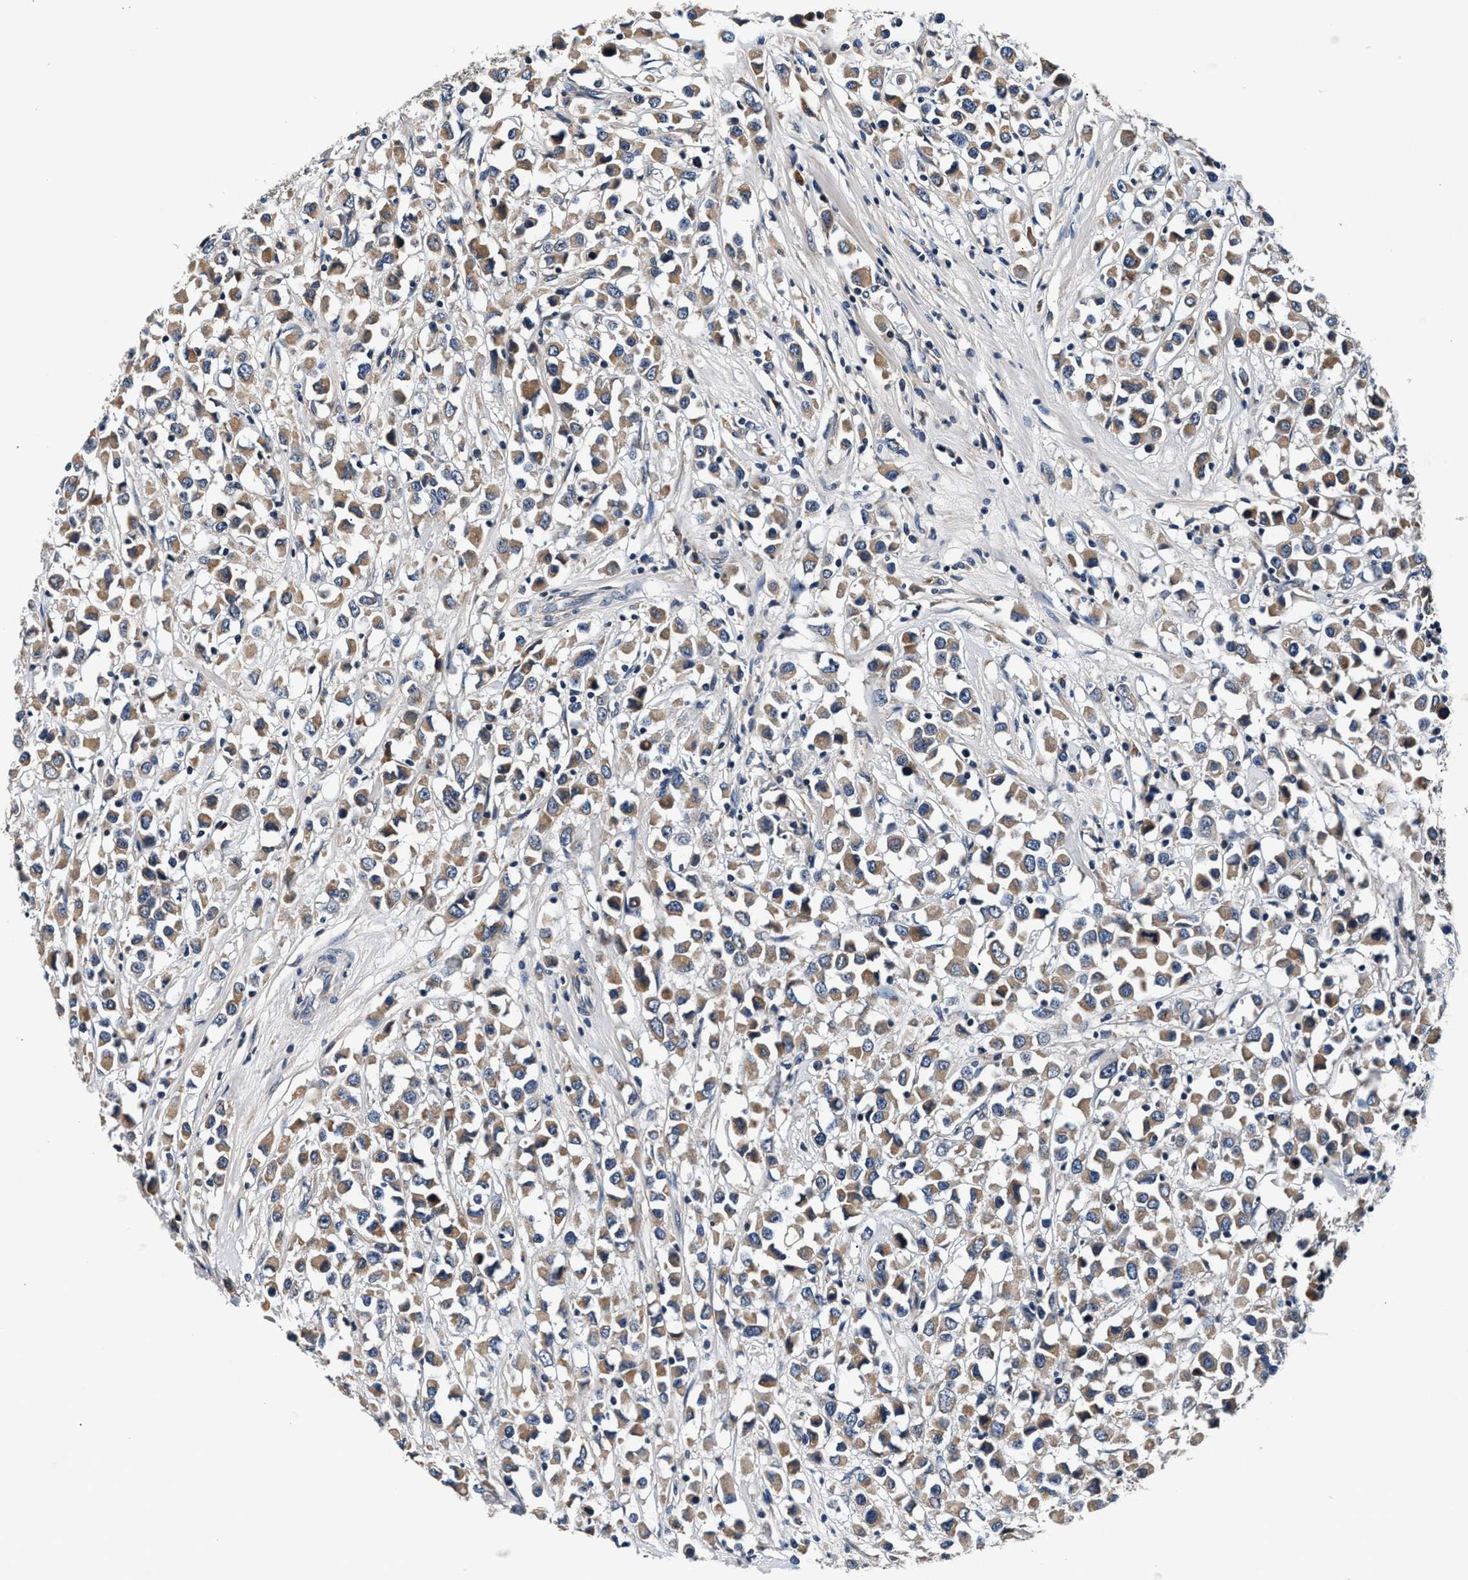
{"staining": {"intensity": "moderate", "quantity": ">75%", "location": "cytoplasmic/membranous"}, "tissue": "breast cancer", "cell_type": "Tumor cells", "image_type": "cancer", "snomed": [{"axis": "morphology", "description": "Duct carcinoma"}, {"axis": "topography", "description": "Breast"}], "caption": "About >75% of tumor cells in breast cancer exhibit moderate cytoplasmic/membranous protein staining as visualized by brown immunohistochemical staining.", "gene": "IMMT", "patient": {"sex": "female", "age": 61}}